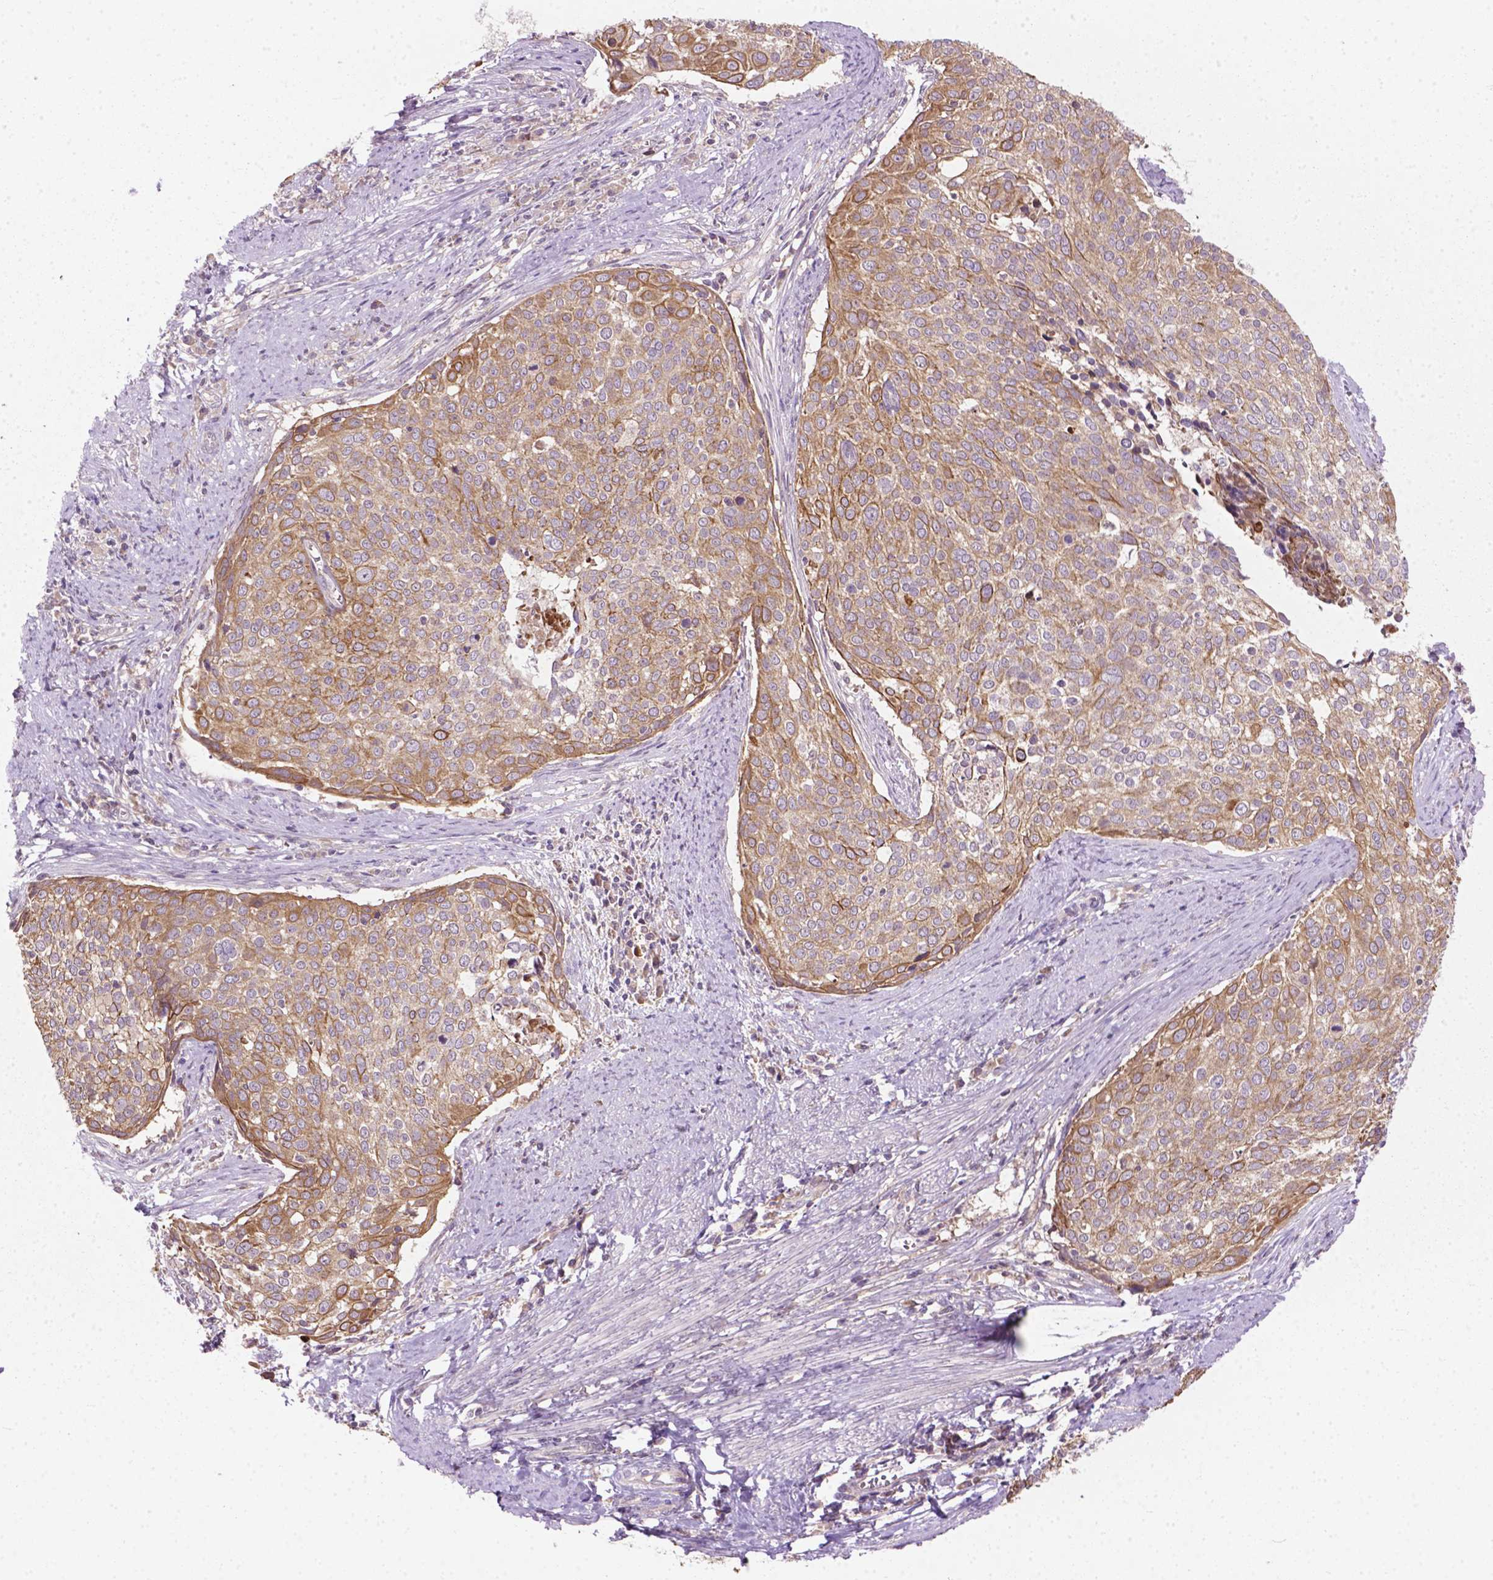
{"staining": {"intensity": "moderate", "quantity": "25%-75%", "location": "cytoplasmic/membranous"}, "tissue": "cervical cancer", "cell_type": "Tumor cells", "image_type": "cancer", "snomed": [{"axis": "morphology", "description": "Squamous cell carcinoma, NOS"}, {"axis": "topography", "description": "Cervix"}], "caption": "Immunohistochemical staining of human squamous cell carcinoma (cervical) shows medium levels of moderate cytoplasmic/membranous staining in about 25%-75% of tumor cells.", "gene": "MZT1", "patient": {"sex": "female", "age": 39}}